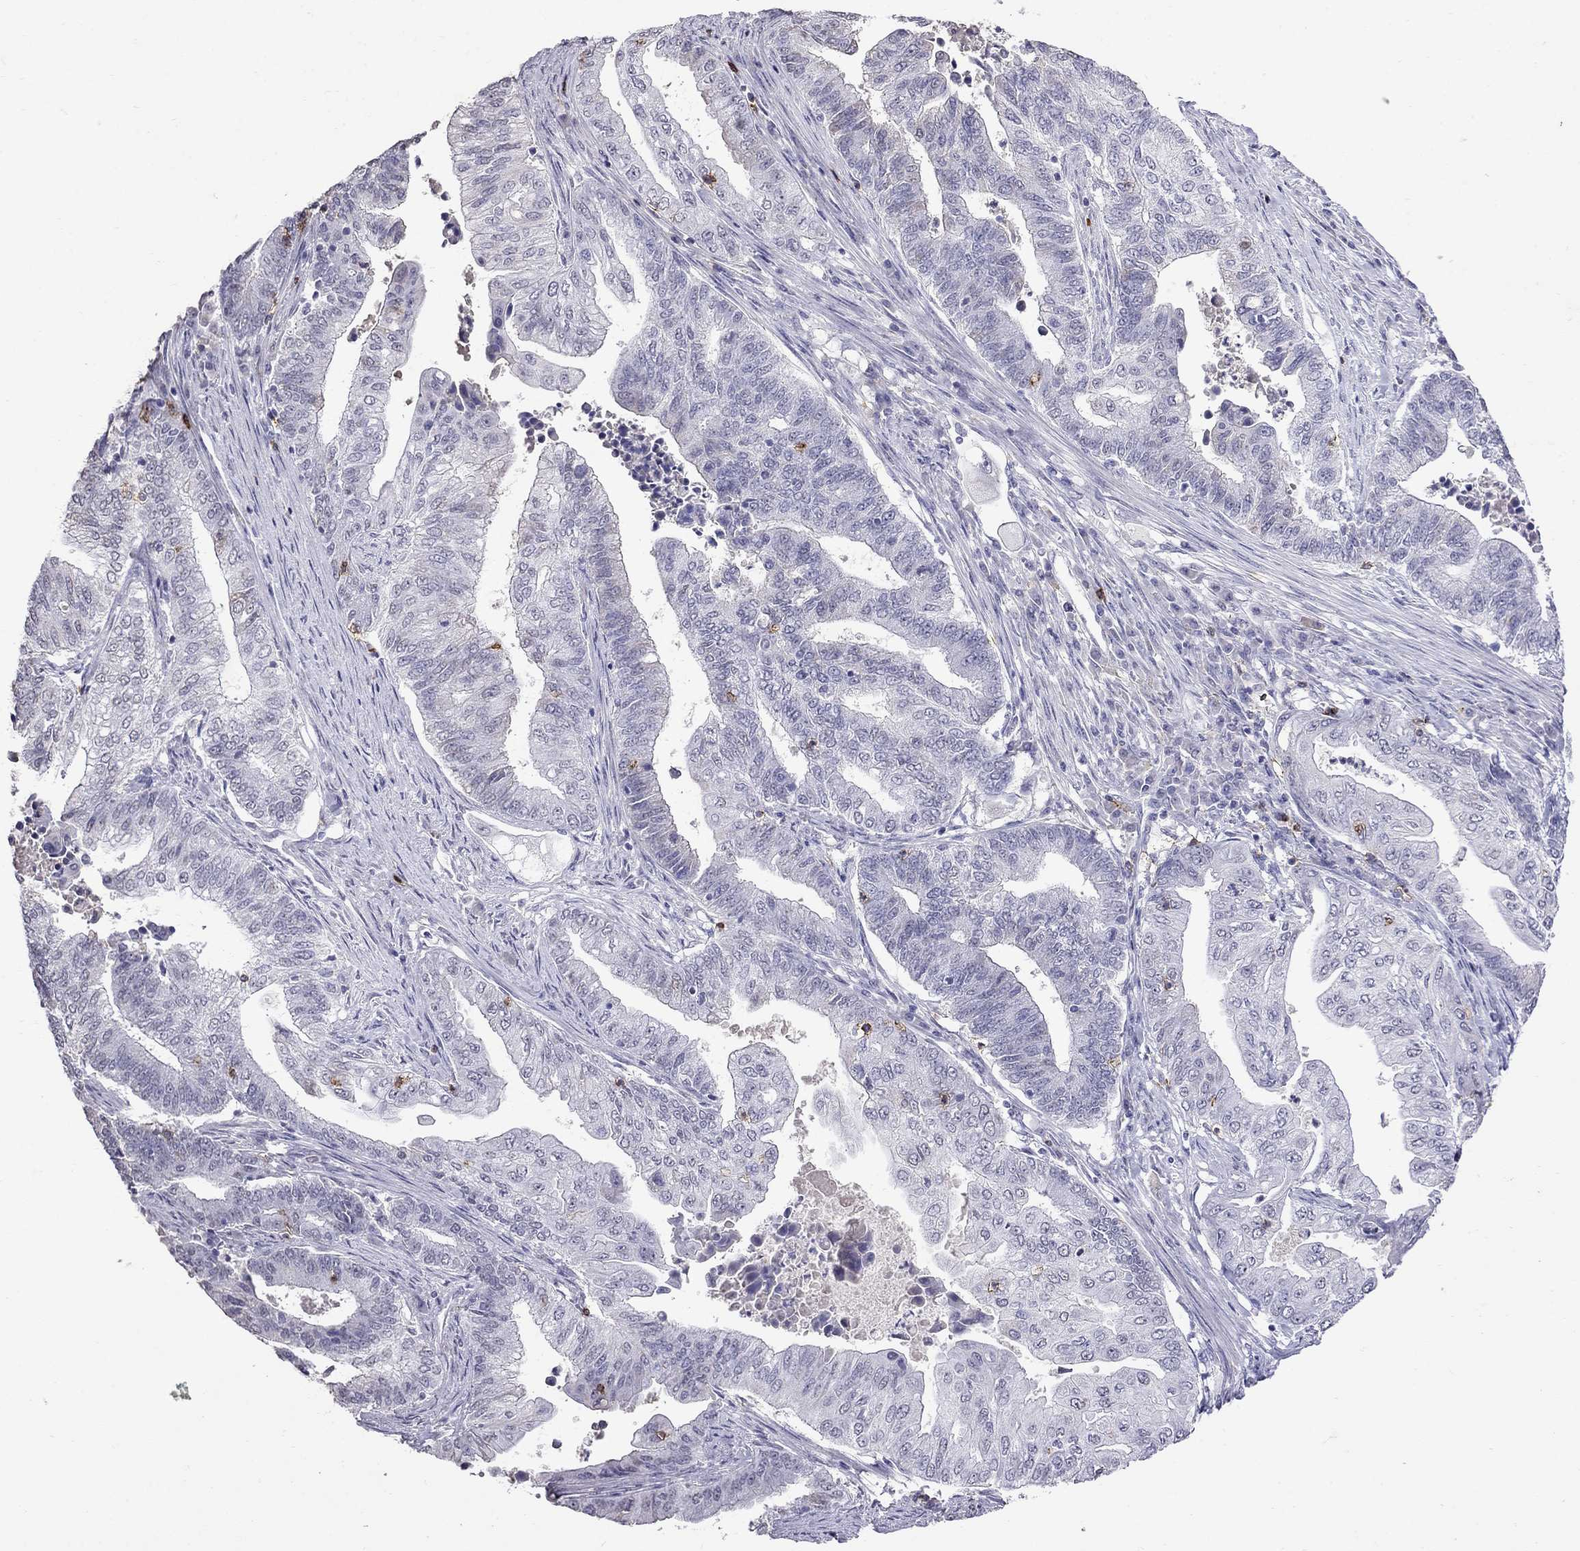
{"staining": {"intensity": "negative", "quantity": "none", "location": "none"}, "tissue": "endometrial cancer", "cell_type": "Tumor cells", "image_type": "cancer", "snomed": [{"axis": "morphology", "description": "Adenocarcinoma, NOS"}, {"axis": "topography", "description": "Uterus"}, {"axis": "topography", "description": "Endometrium"}], "caption": "An immunohistochemistry (IHC) micrograph of endometrial cancer (adenocarcinoma) is shown. There is no staining in tumor cells of endometrial cancer (adenocarcinoma). The staining is performed using DAB brown chromogen with nuclei counter-stained in using hematoxylin.", "gene": "CD8B", "patient": {"sex": "female", "age": 54}}